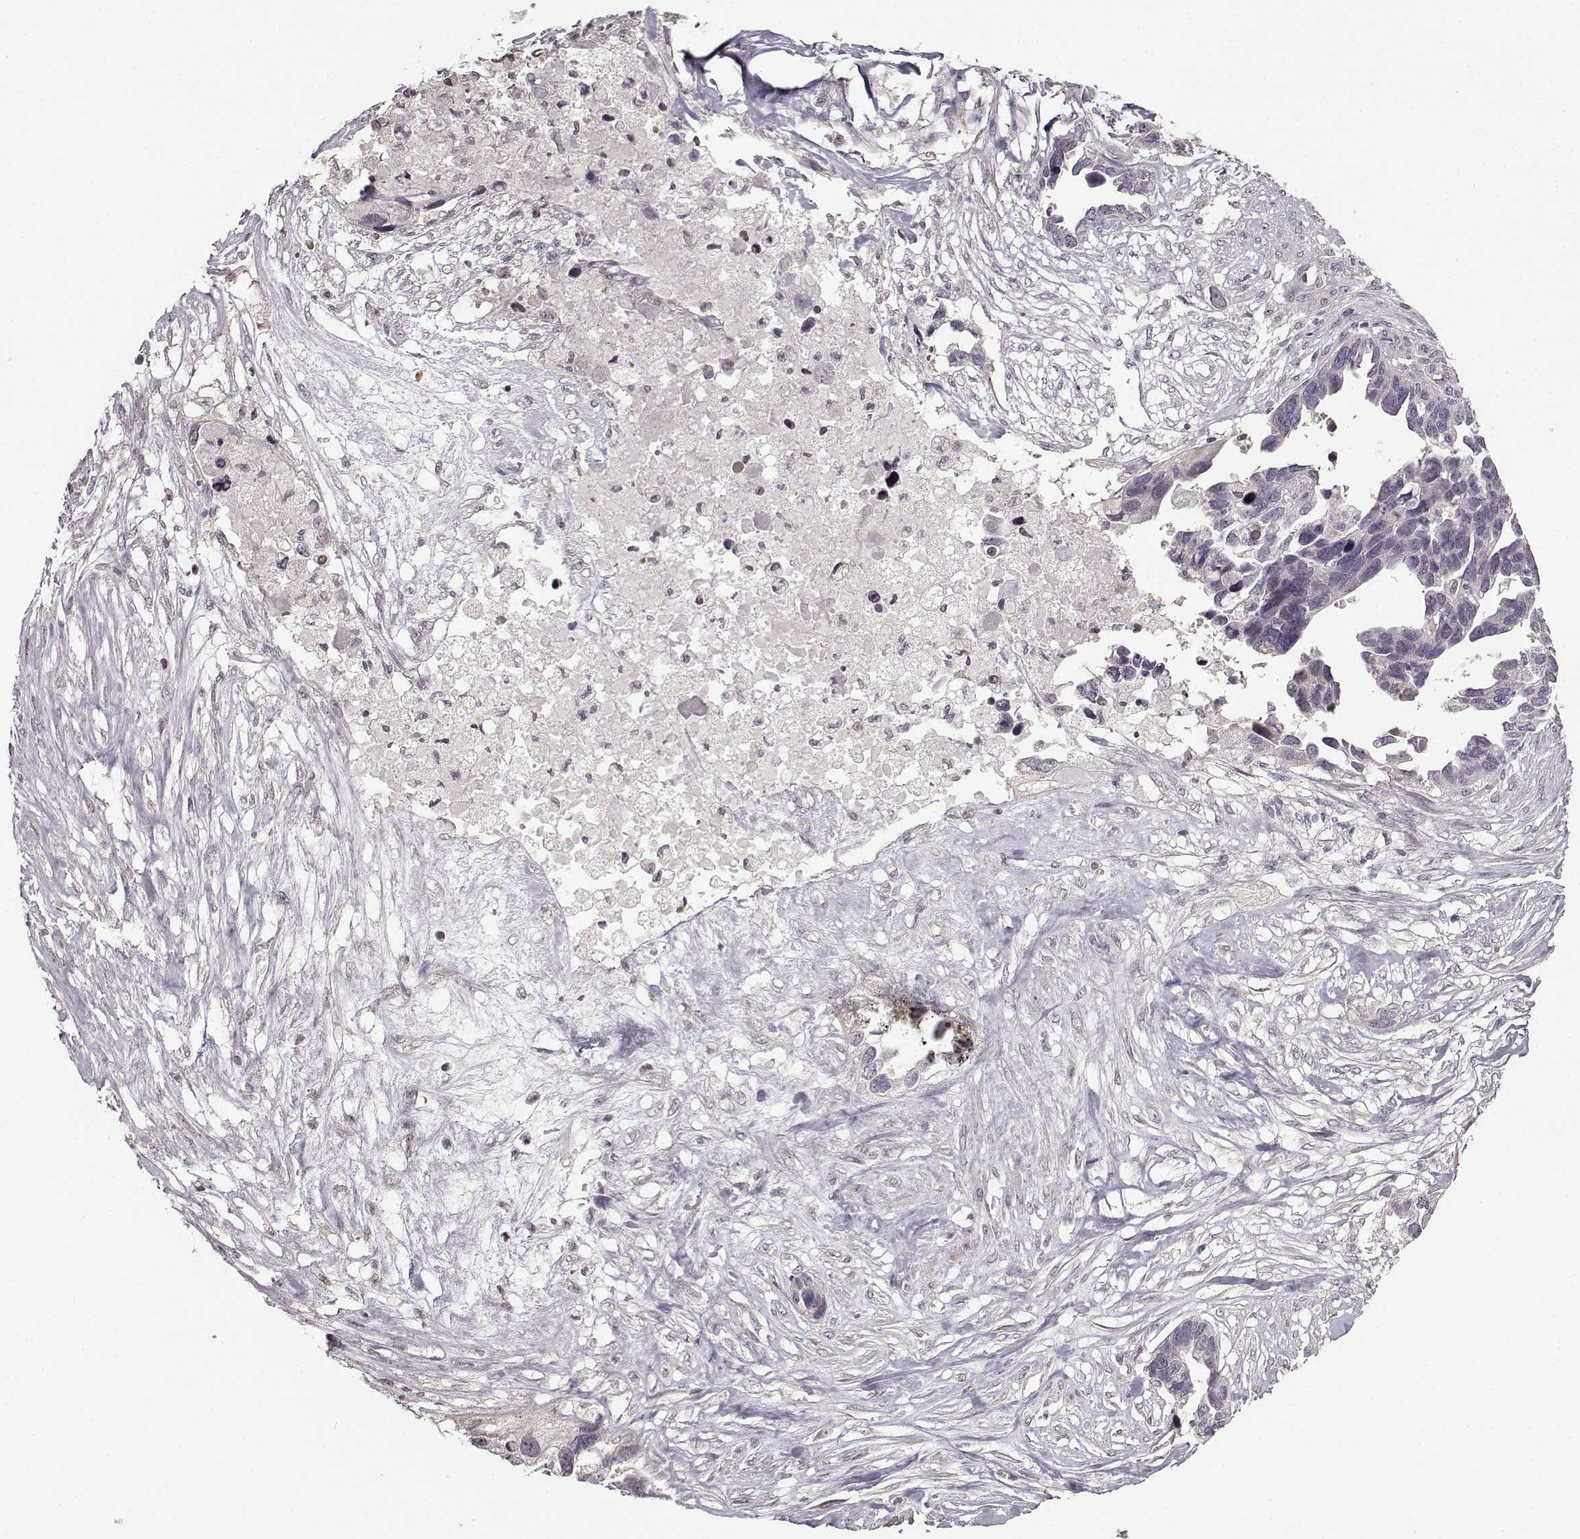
{"staining": {"intensity": "negative", "quantity": "none", "location": "none"}, "tissue": "ovarian cancer", "cell_type": "Tumor cells", "image_type": "cancer", "snomed": [{"axis": "morphology", "description": "Cystadenocarcinoma, serous, NOS"}, {"axis": "topography", "description": "Ovary"}], "caption": "Human ovarian serous cystadenocarcinoma stained for a protein using immunohistochemistry exhibits no expression in tumor cells.", "gene": "FSHB", "patient": {"sex": "female", "age": 54}}